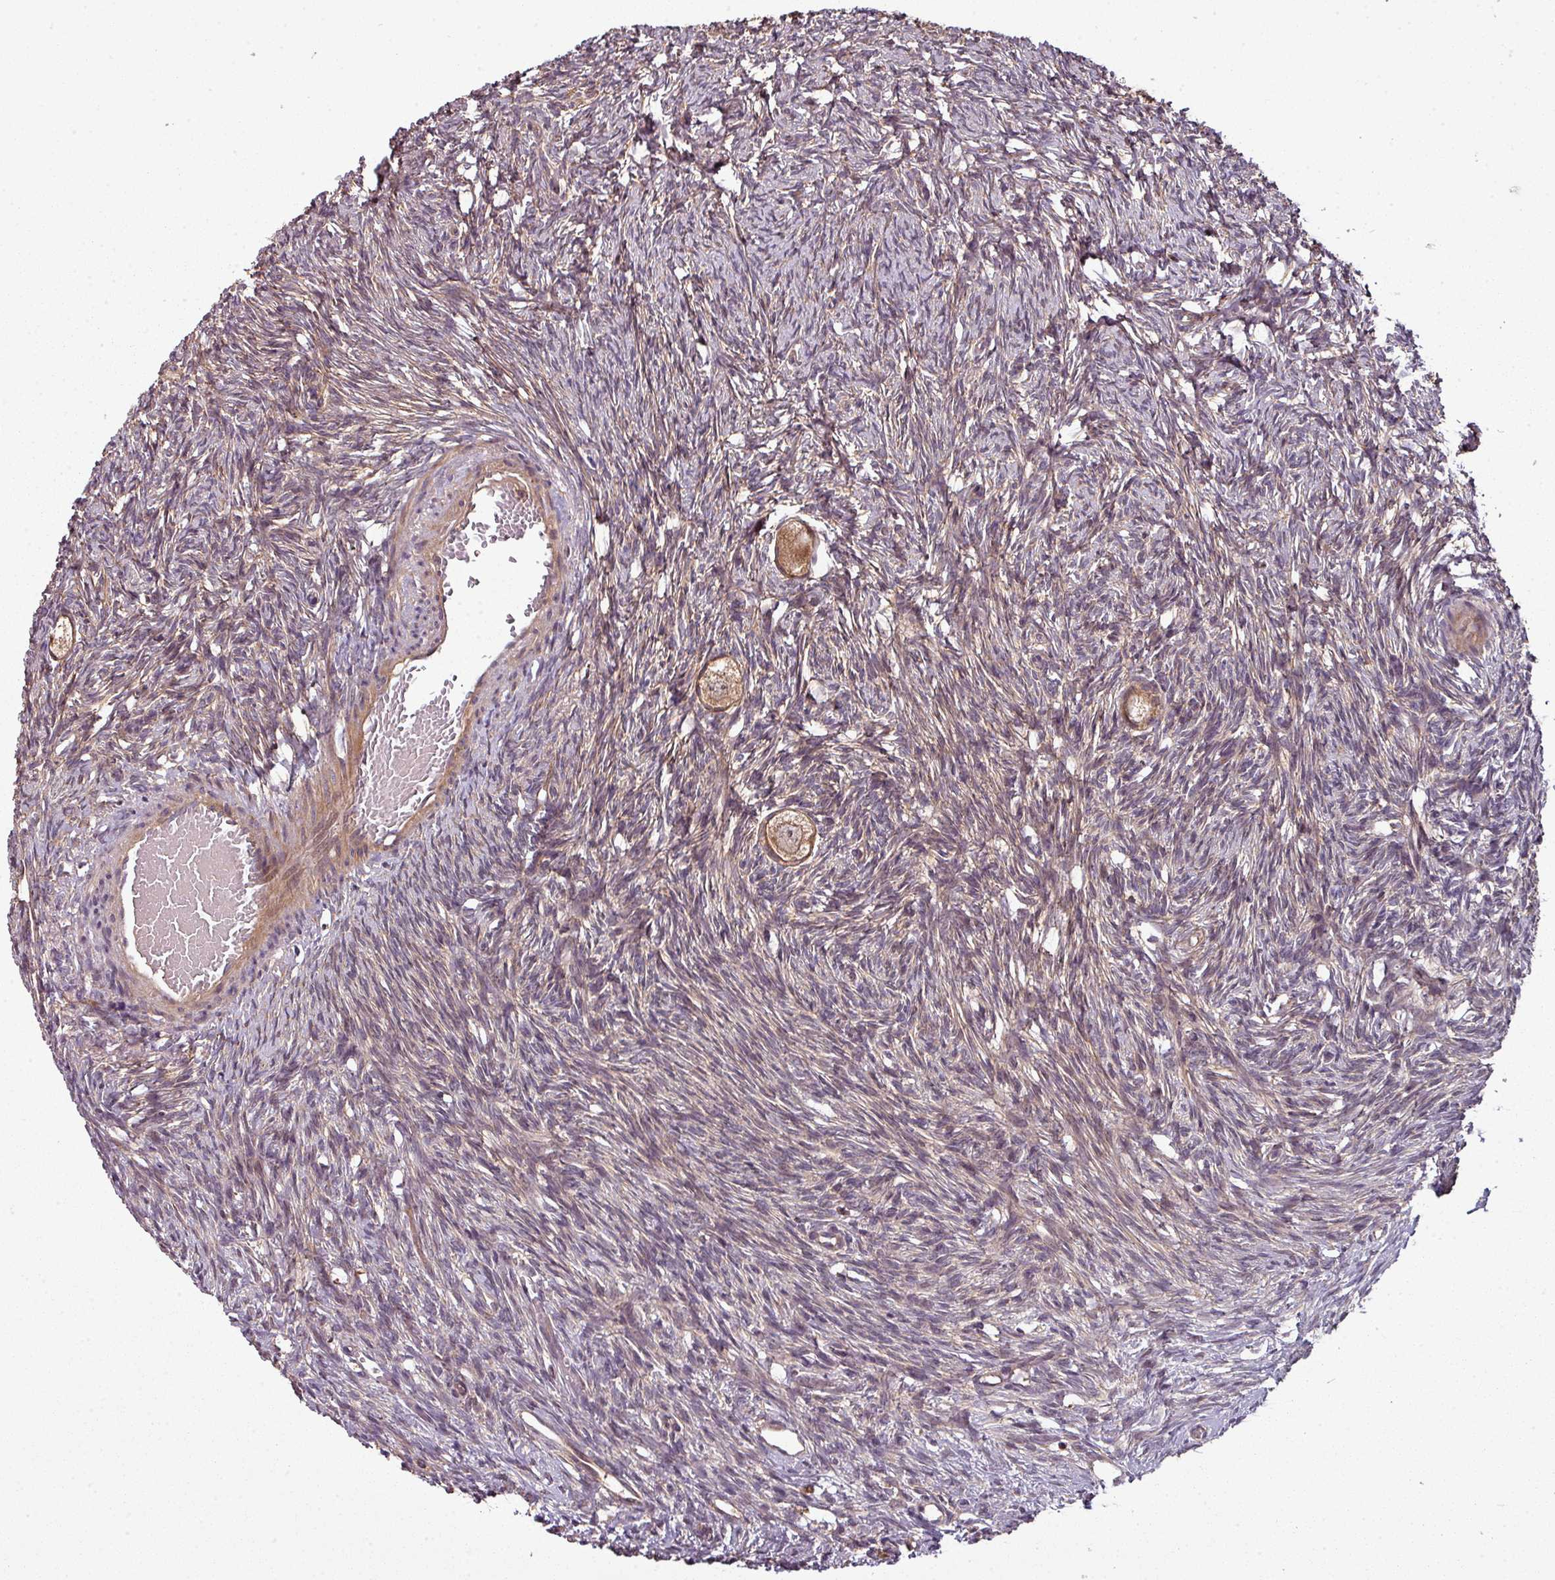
{"staining": {"intensity": "moderate", "quantity": ">75%", "location": "cytoplasmic/membranous"}, "tissue": "ovary", "cell_type": "Follicle cells", "image_type": "normal", "snomed": [{"axis": "morphology", "description": "Normal tissue, NOS"}, {"axis": "topography", "description": "Ovary"}], "caption": "Protein analysis of unremarkable ovary displays moderate cytoplasmic/membranous expression in about >75% of follicle cells. Nuclei are stained in blue.", "gene": "GSKIP", "patient": {"sex": "female", "age": 33}}